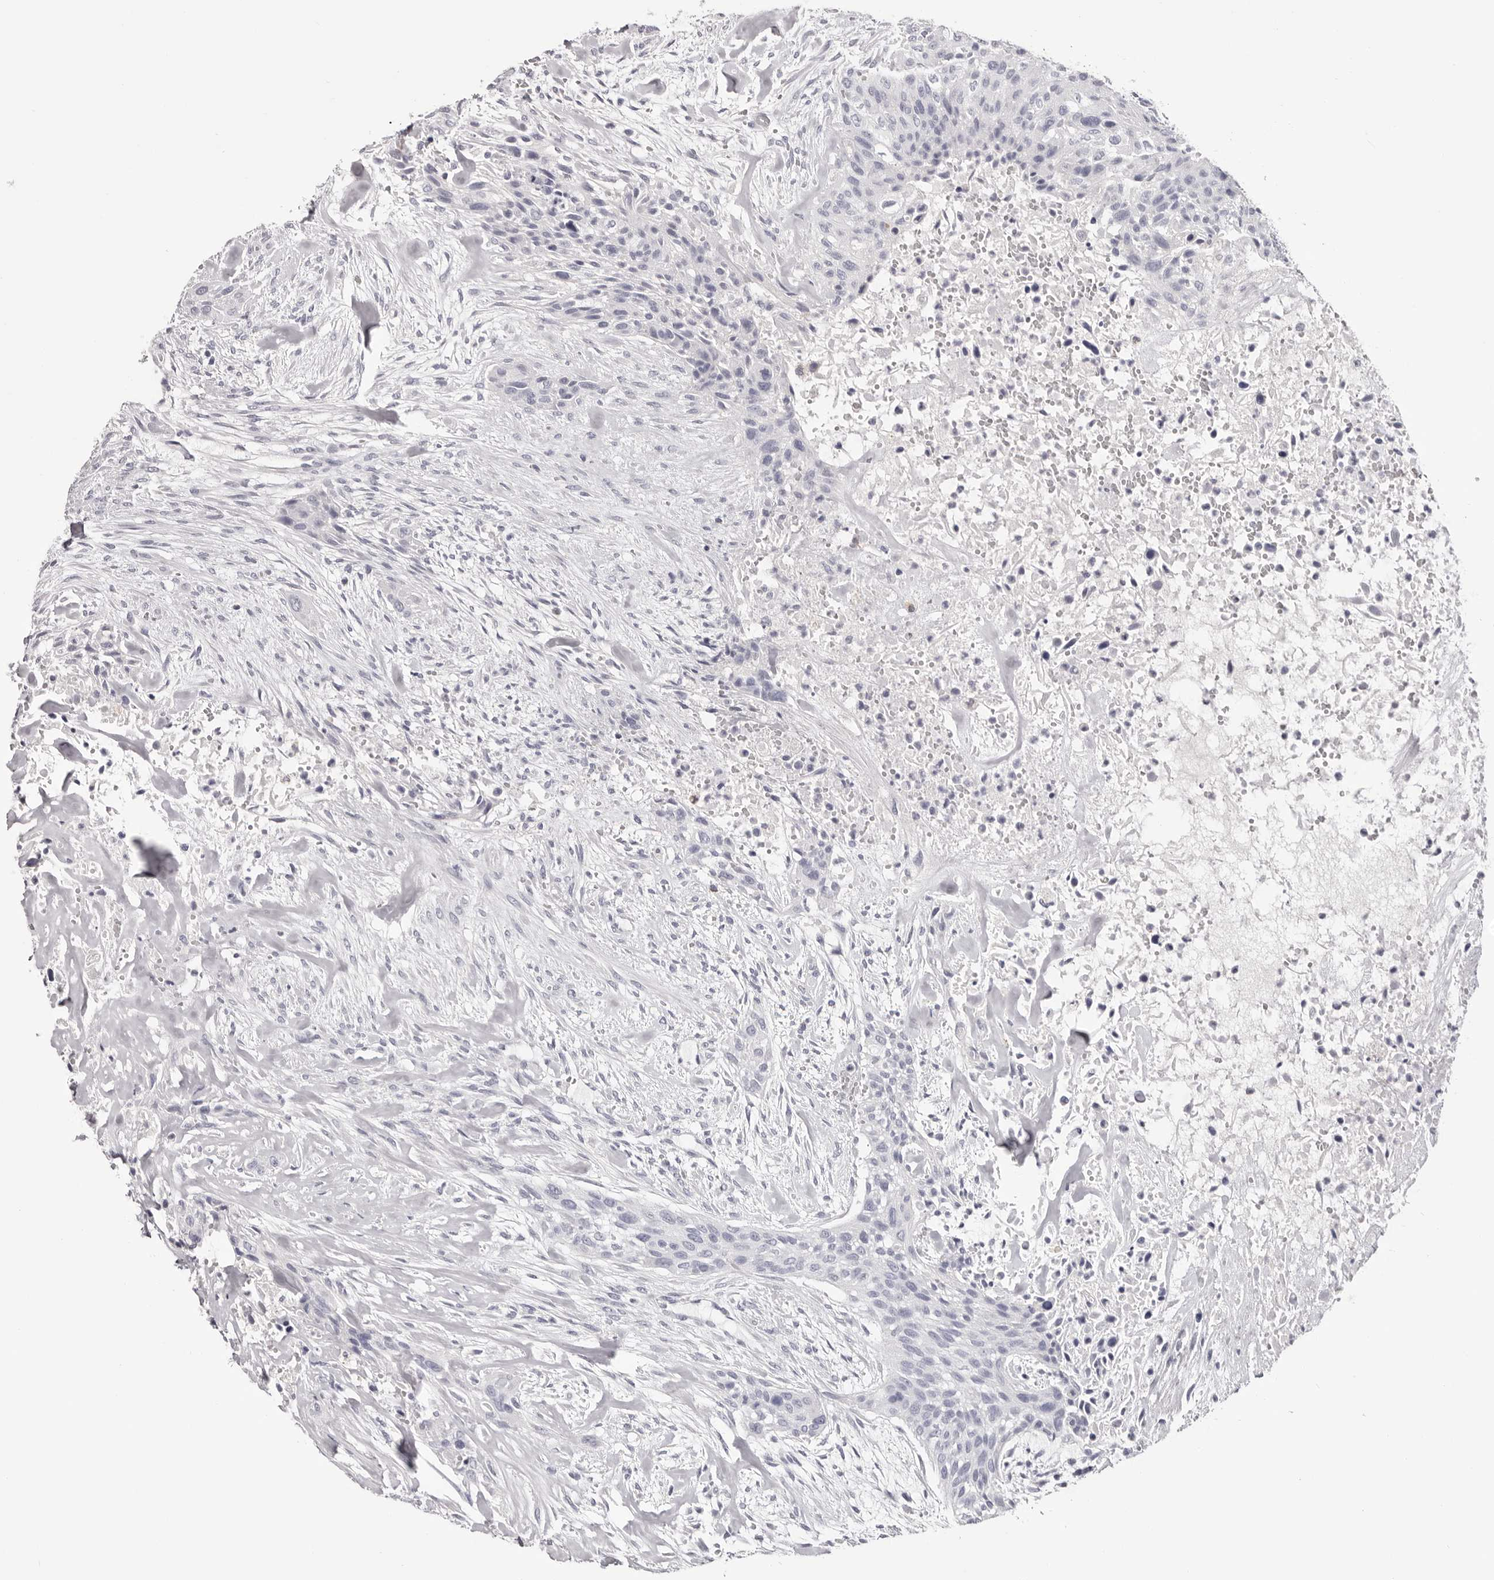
{"staining": {"intensity": "negative", "quantity": "none", "location": "none"}, "tissue": "urothelial cancer", "cell_type": "Tumor cells", "image_type": "cancer", "snomed": [{"axis": "morphology", "description": "Urothelial carcinoma, High grade"}, {"axis": "topography", "description": "Urinary bladder"}], "caption": "Micrograph shows no protein positivity in tumor cells of urothelial cancer tissue.", "gene": "LPO", "patient": {"sex": "male", "age": 35}}